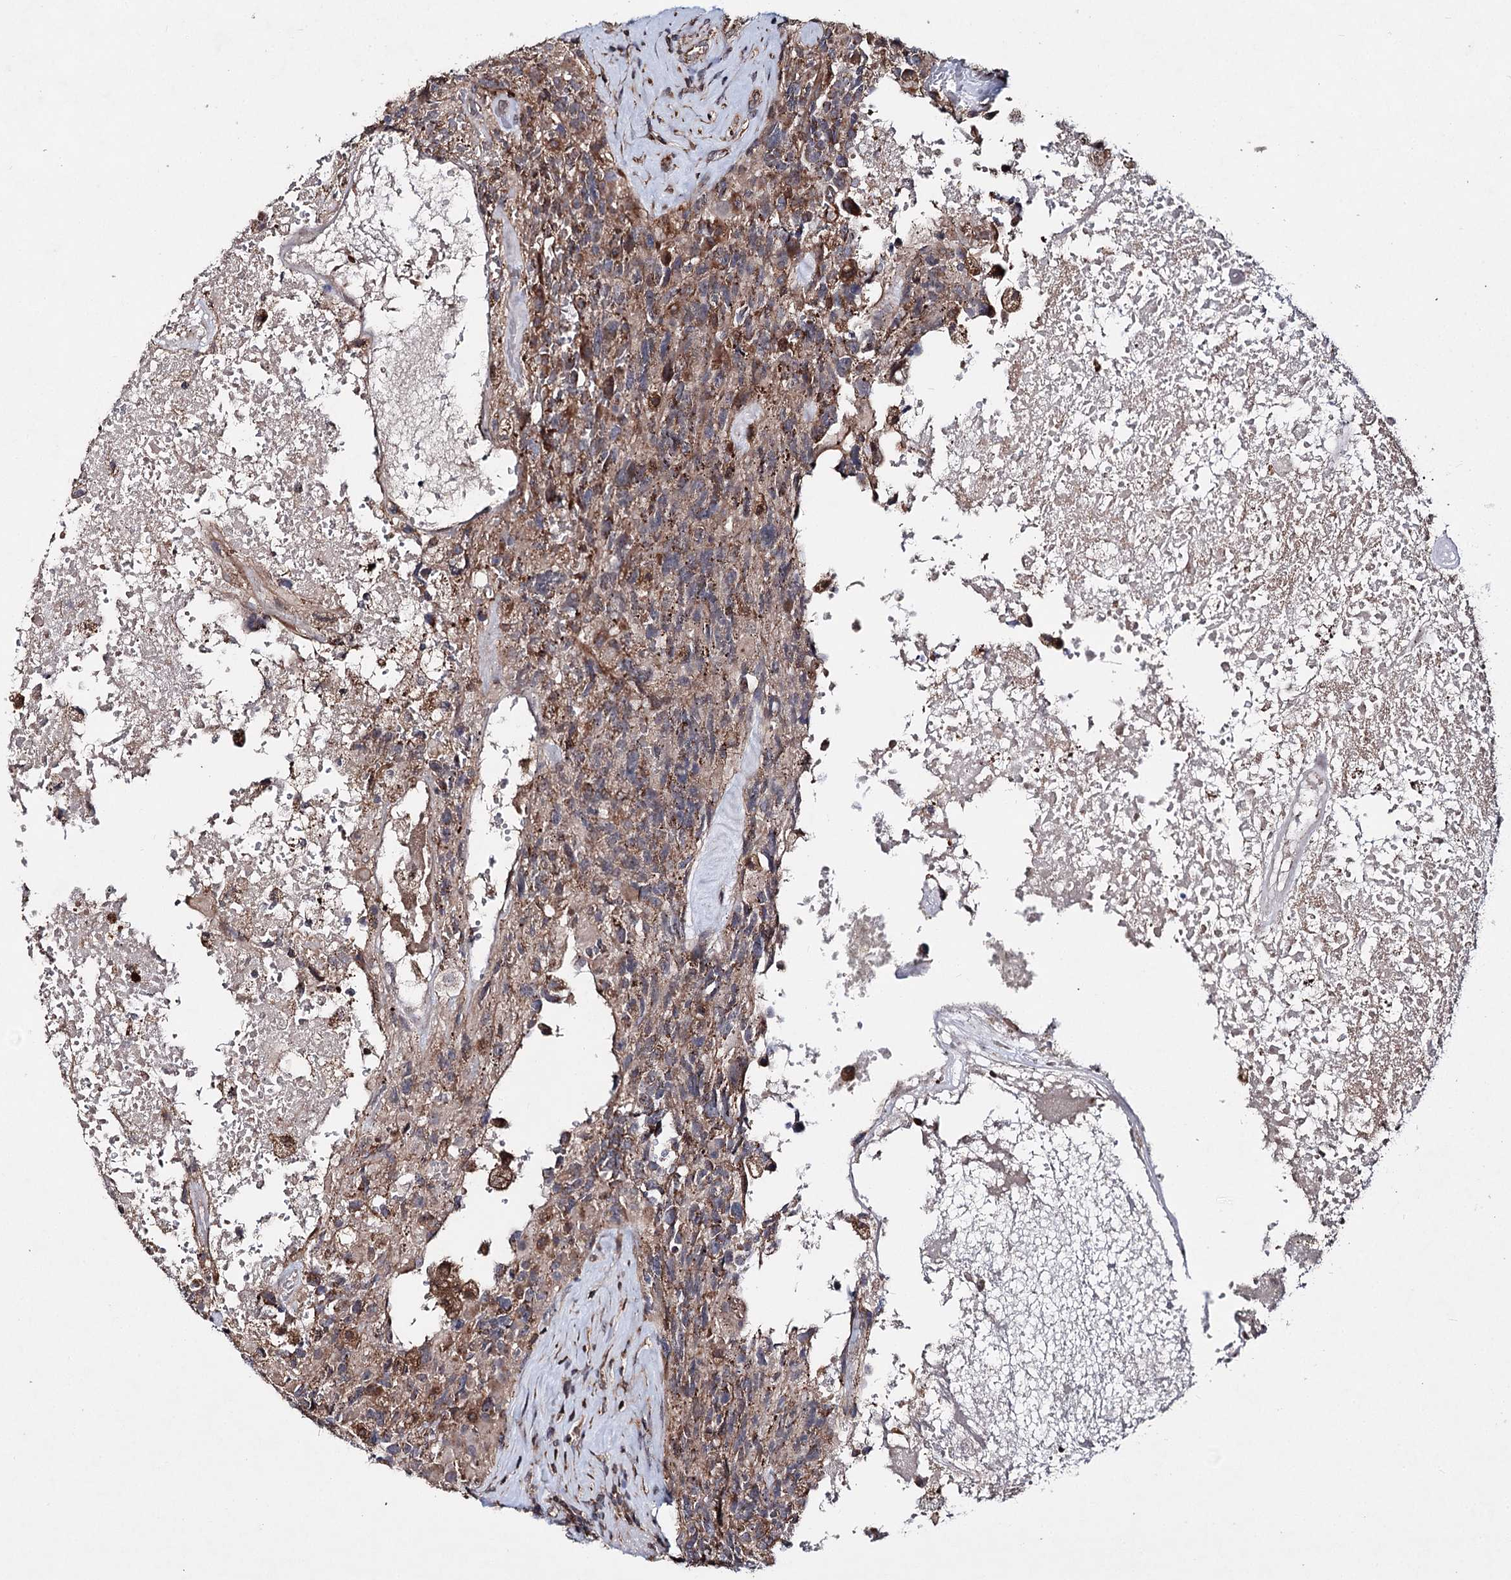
{"staining": {"intensity": "weak", "quantity": ">75%", "location": "cytoplasmic/membranous"}, "tissue": "glioma", "cell_type": "Tumor cells", "image_type": "cancer", "snomed": [{"axis": "morphology", "description": "Glioma, malignant, High grade"}, {"axis": "topography", "description": "Brain"}], "caption": "Immunohistochemical staining of malignant glioma (high-grade) exhibits low levels of weak cytoplasmic/membranous expression in about >75% of tumor cells.", "gene": "MINDY3", "patient": {"sex": "male", "age": 76}}